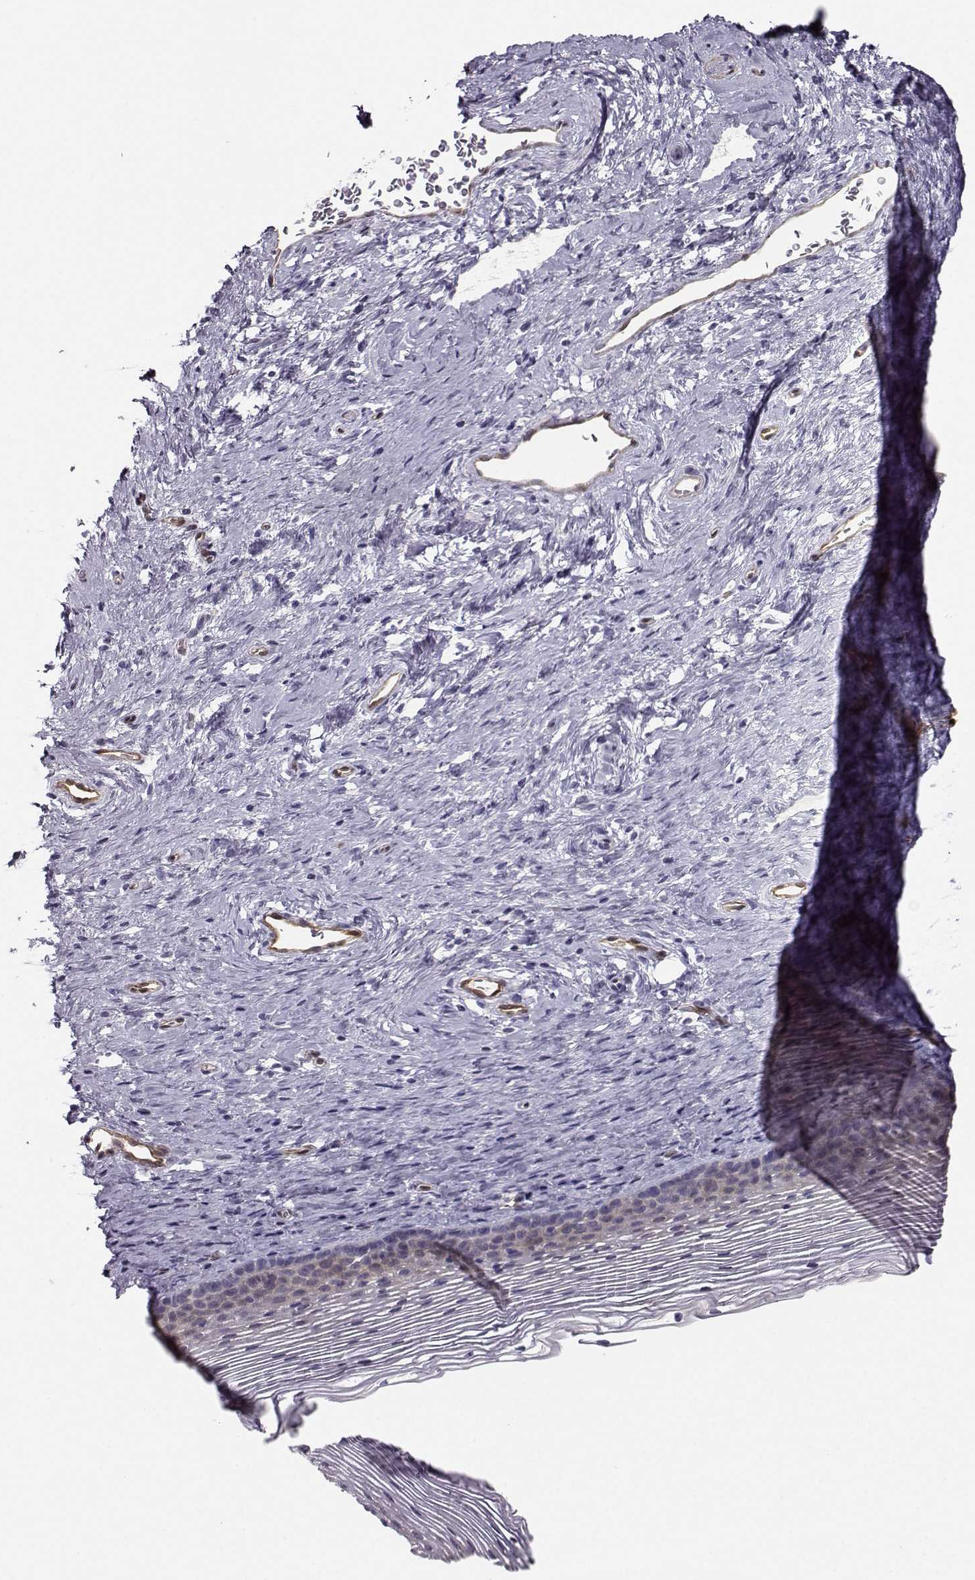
{"staining": {"intensity": "strong", "quantity": "<25%", "location": "cytoplasmic/membranous"}, "tissue": "cervix", "cell_type": "Glandular cells", "image_type": "normal", "snomed": [{"axis": "morphology", "description": "Normal tissue, NOS"}, {"axis": "topography", "description": "Cervix"}], "caption": "Protein positivity by immunohistochemistry (IHC) reveals strong cytoplasmic/membranous expression in about <25% of glandular cells in benign cervix. (DAB = brown stain, brightfield microscopy at high magnification).", "gene": "NQO1", "patient": {"sex": "female", "age": 39}}